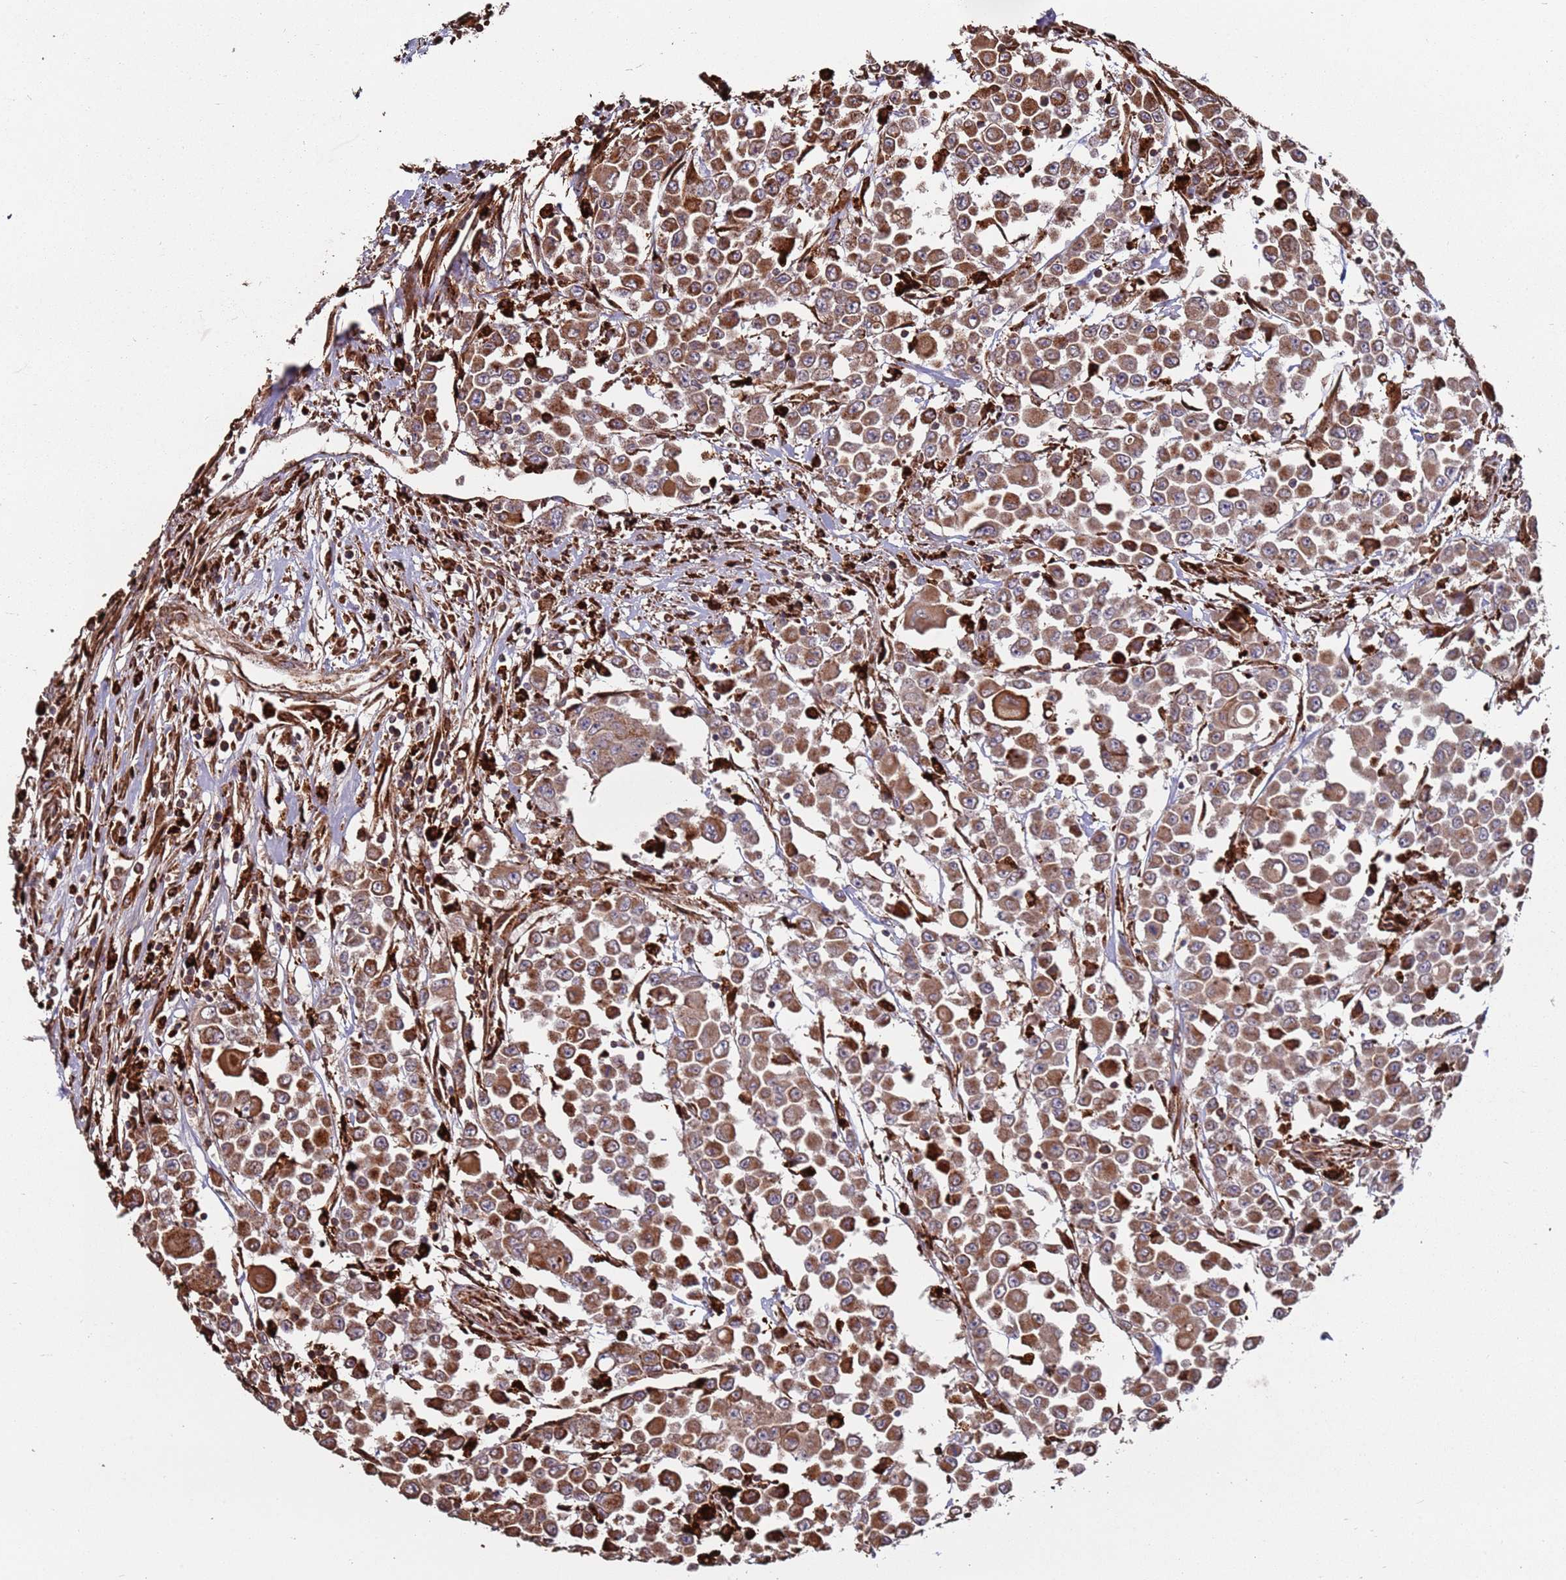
{"staining": {"intensity": "moderate", "quantity": ">75%", "location": "cytoplasmic/membranous"}, "tissue": "colorectal cancer", "cell_type": "Tumor cells", "image_type": "cancer", "snomed": [{"axis": "morphology", "description": "Adenocarcinoma, NOS"}, {"axis": "topography", "description": "Colon"}], "caption": "Immunohistochemistry micrograph of neoplastic tissue: colorectal cancer (adenocarcinoma) stained using immunohistochemistry (IHC) exhibits medium levels of moderate protein expression localized specifically in the cytoplasmic/membranous of tumor cells, appearing as a cytoplasmic/membranous brown color.", "gene": "LACC1", "patient": {"sex": "male", "age": 51}}